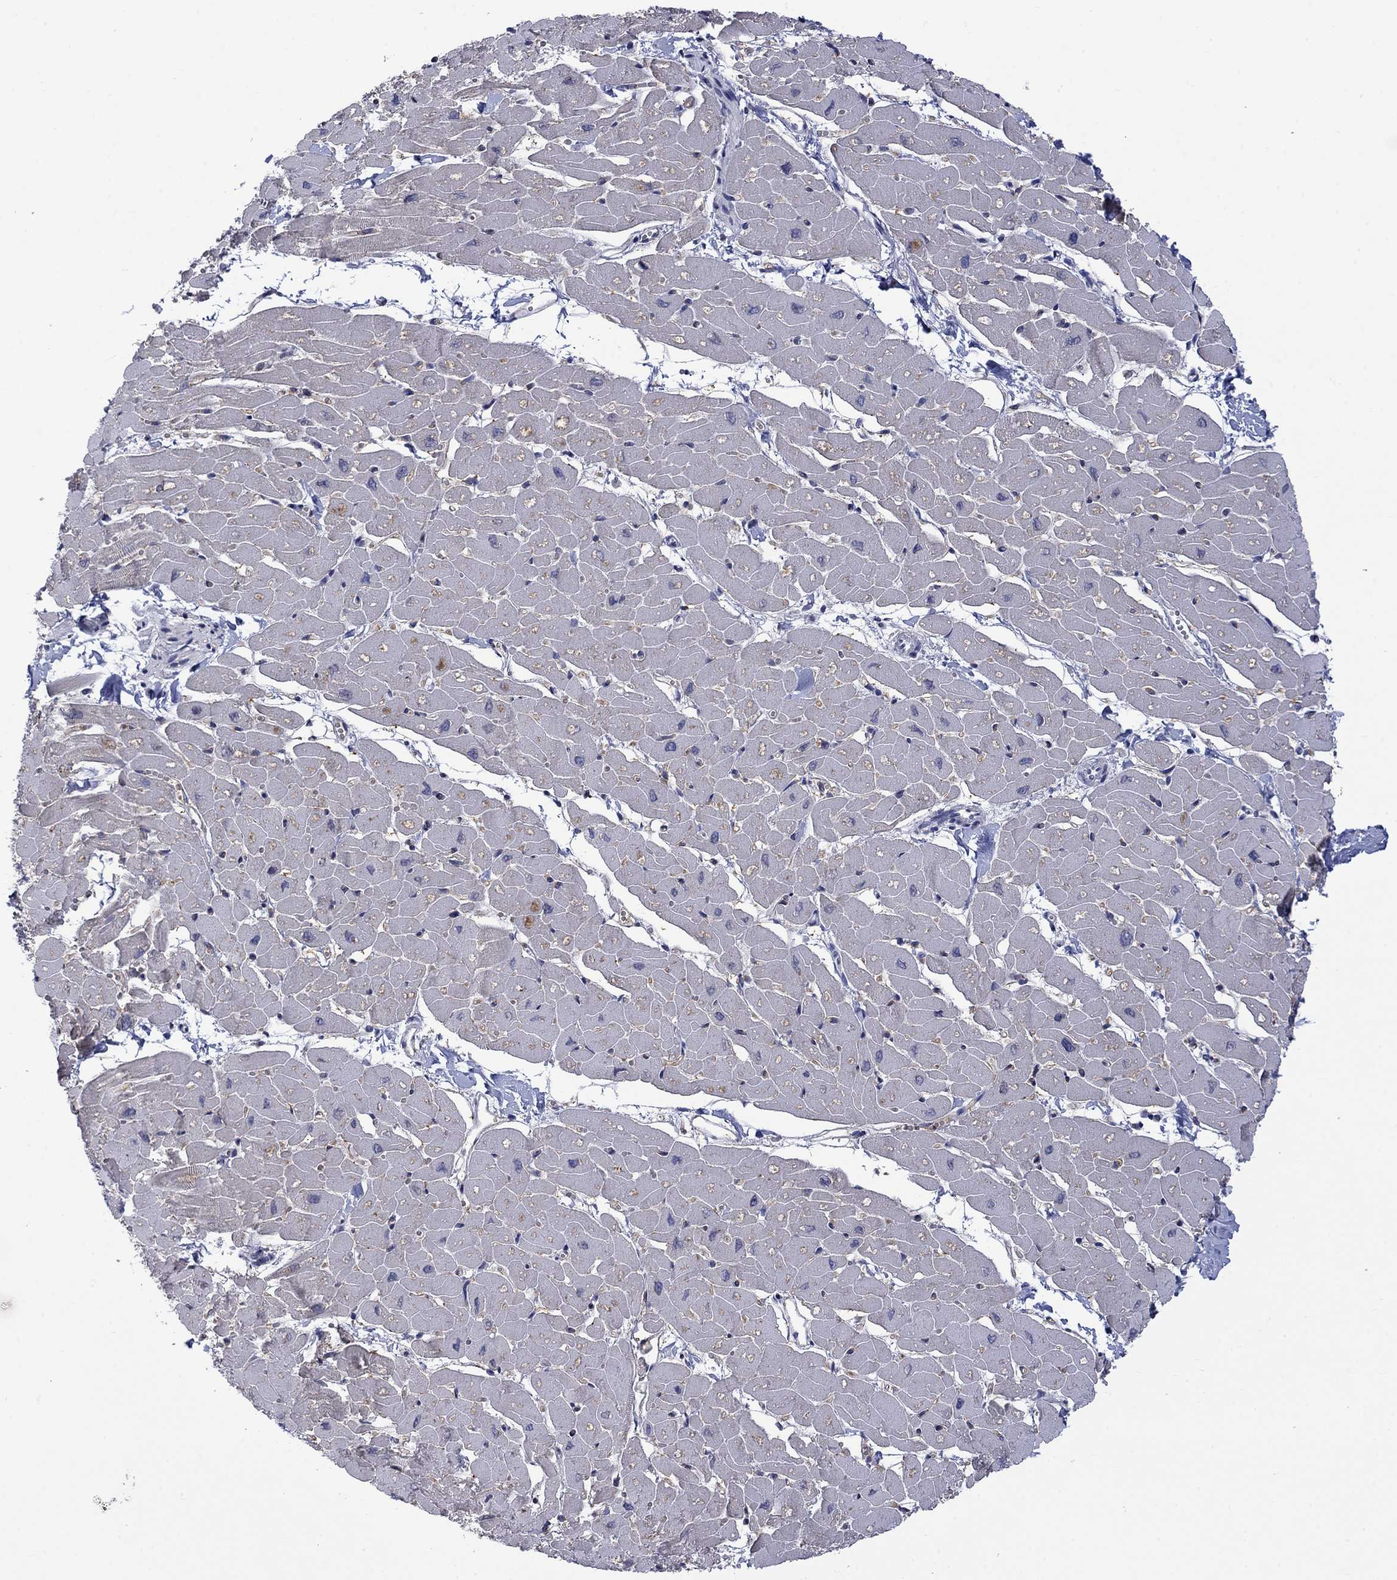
{"staining": {"intensity": "negative", "quantity": "none", "location": "none"}, "tissue": "heart muscle", "cell_type": "Cardiomyocytes", "image_type": "normal", "snomed": [{"axis": "morphology", "description": "Normal tissue, NOS"}, {"axis": "topography", "description": "Heart"}], "caption": "An IHC histopathology image of benign heart muscle is shown. There is no staining in cardiomyocytes of heart muscle.", "gene": "NSMF", "patient": {"sex": "male", "age": 57}}